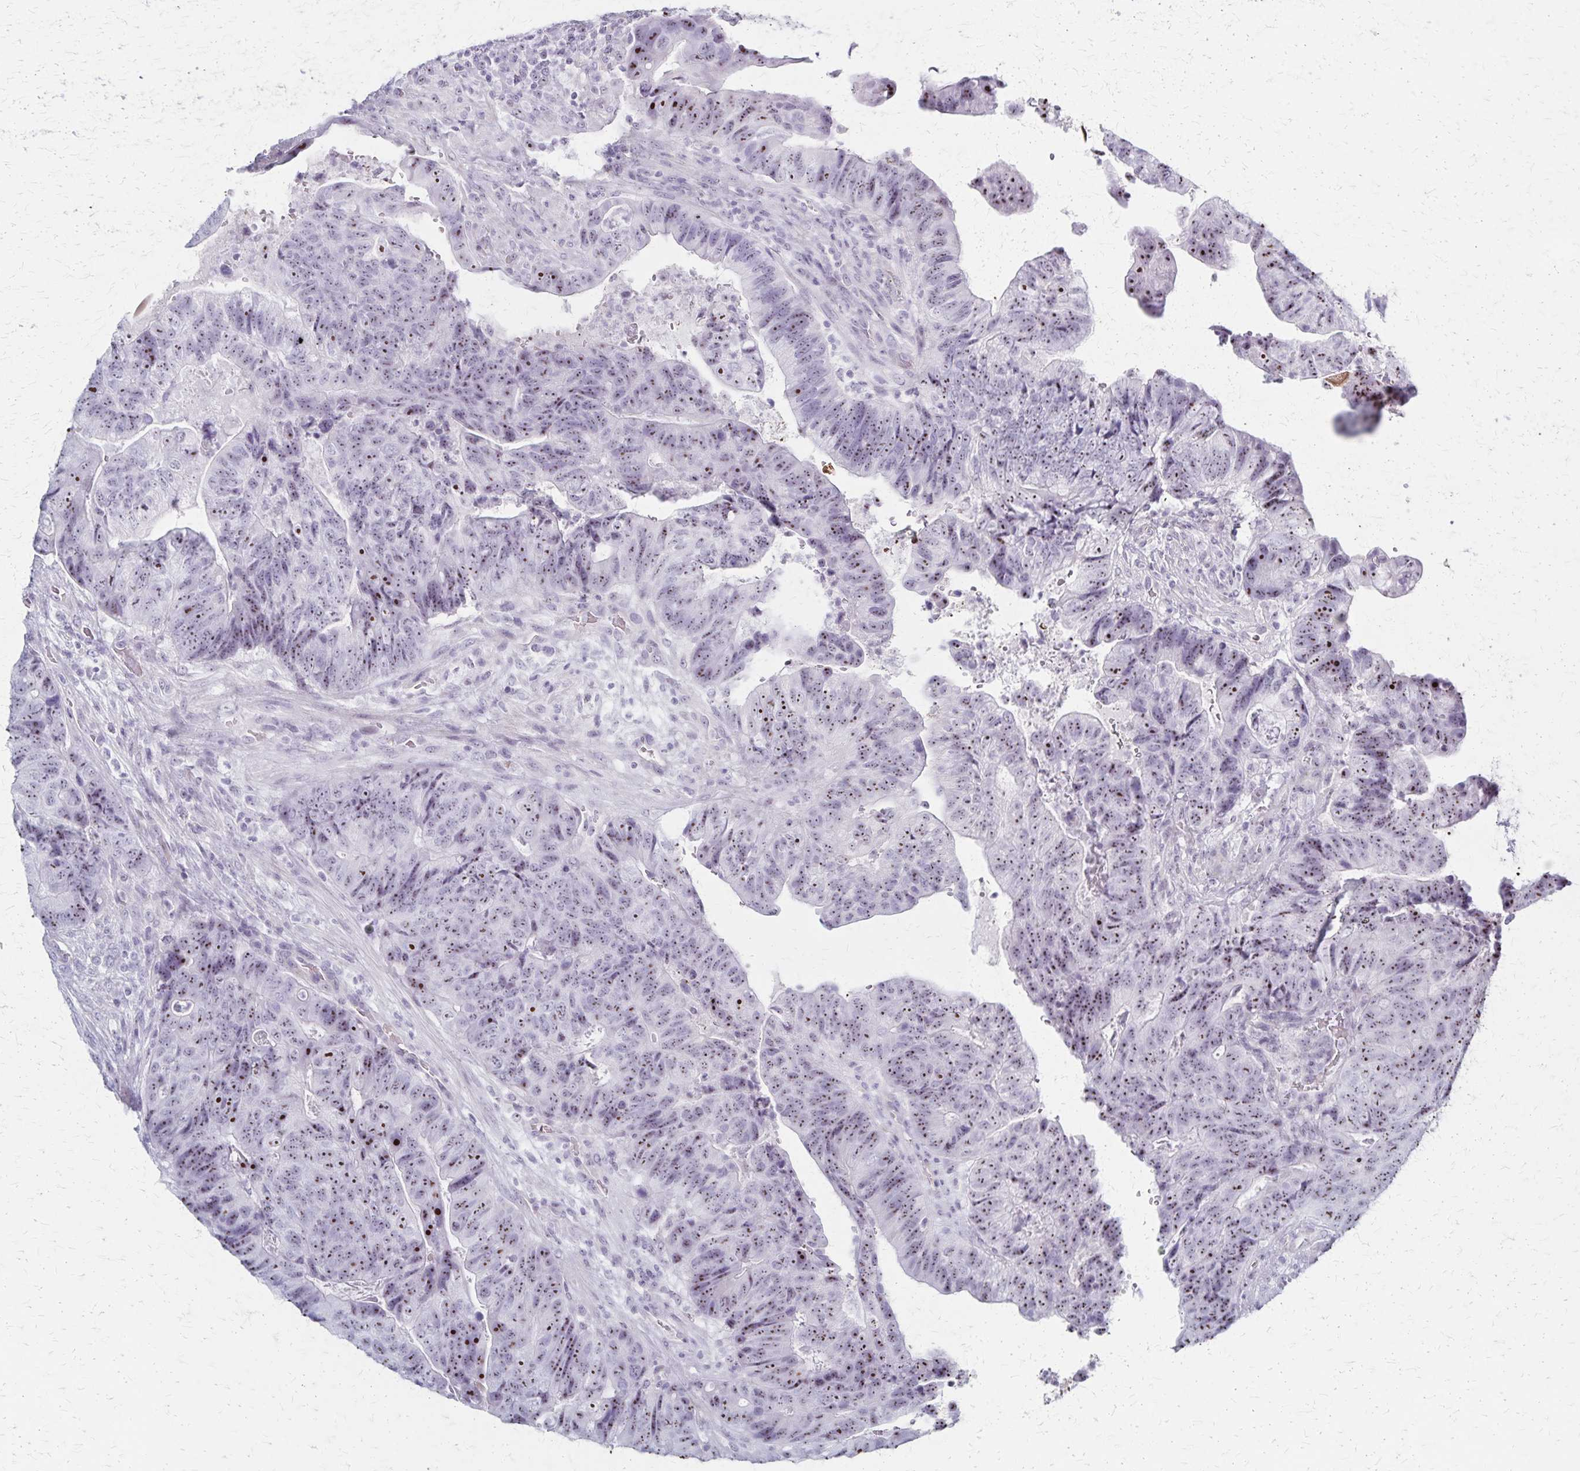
{"staining": {"intensity": "moderate", "quantity": ">75%", "location": "nuclear"}, "tissue": "colorectal cancer", "cell_type": "Tumor cells", "image_type": "cancer", "snomed": [{"axis": "morphology", "description": "Normal tissue, NOS"}, {"axis": "morphology", "description": "Adenocarcinoma, NOS"}, {"axis": "topography", "description": "Colon"}], "caption": "Brown immunohistochemical staining in human colorectal cancer (adenocarcinoma) shows moderate nuclear positivity in approximately >75% of tumor cells. (IHC, brightfield microscopy, high magnification).", "gene": "DLK2", "patient": {"sex": "female", "age": 48}}